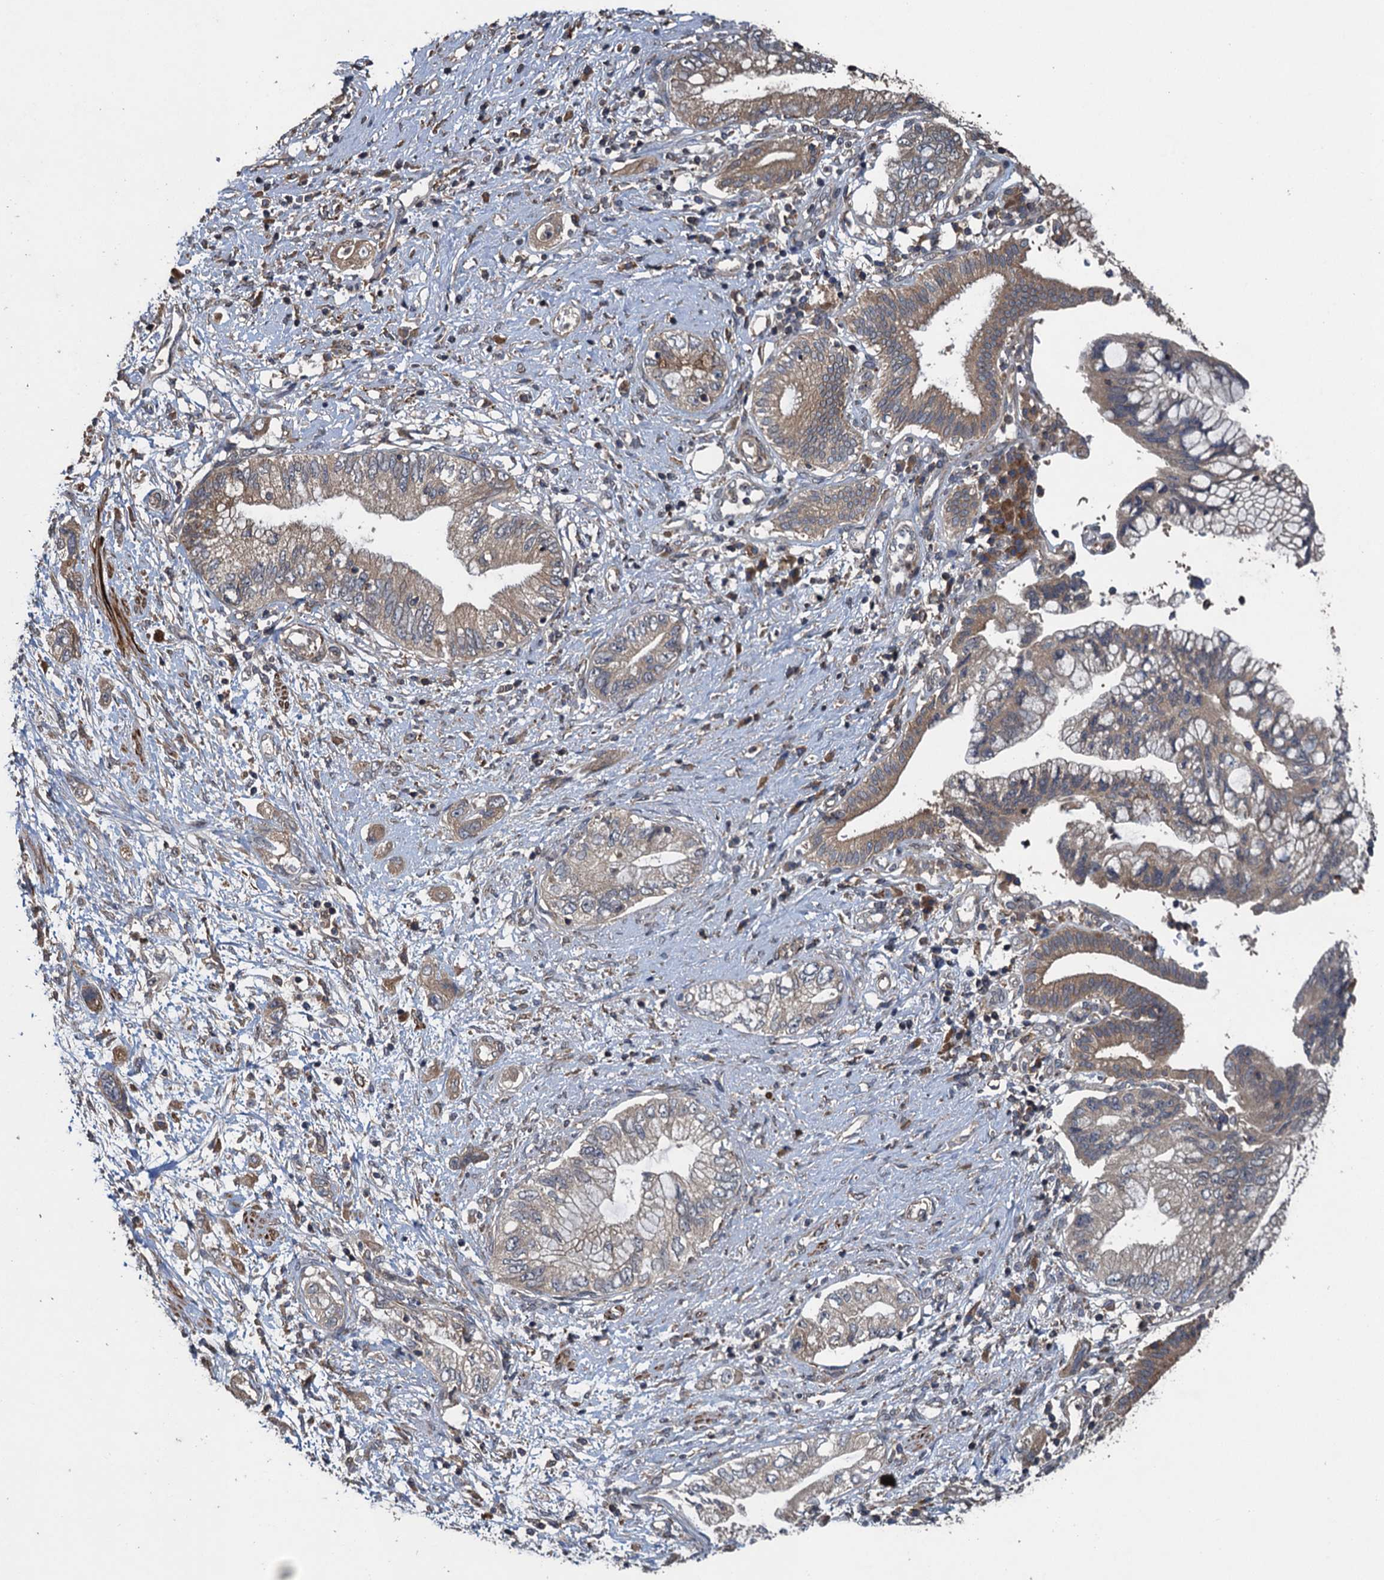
{"staining": {"intensity": "weak", "quantity": "25%-75%", "location": "cytoplasmic/membranous"}, "tissue": "pancreatic cancer", "cell_type": "Tumor cells", "image_type": "cancer", "snomed": [{"axis": "morphology", "description": "Adenocarcinoma, NOS"}, {"axis": "topography", "description": "Pancreas"}], "caption": "There is low levels of weak cytoplasmic/membranous staining in tumor cells of adenocarcinoma (pancreatic), as demonstrated by immunohistochemical staining (brown color).", "gene": "CNTN5", "patient": {"sex": "female", "age": 73}}